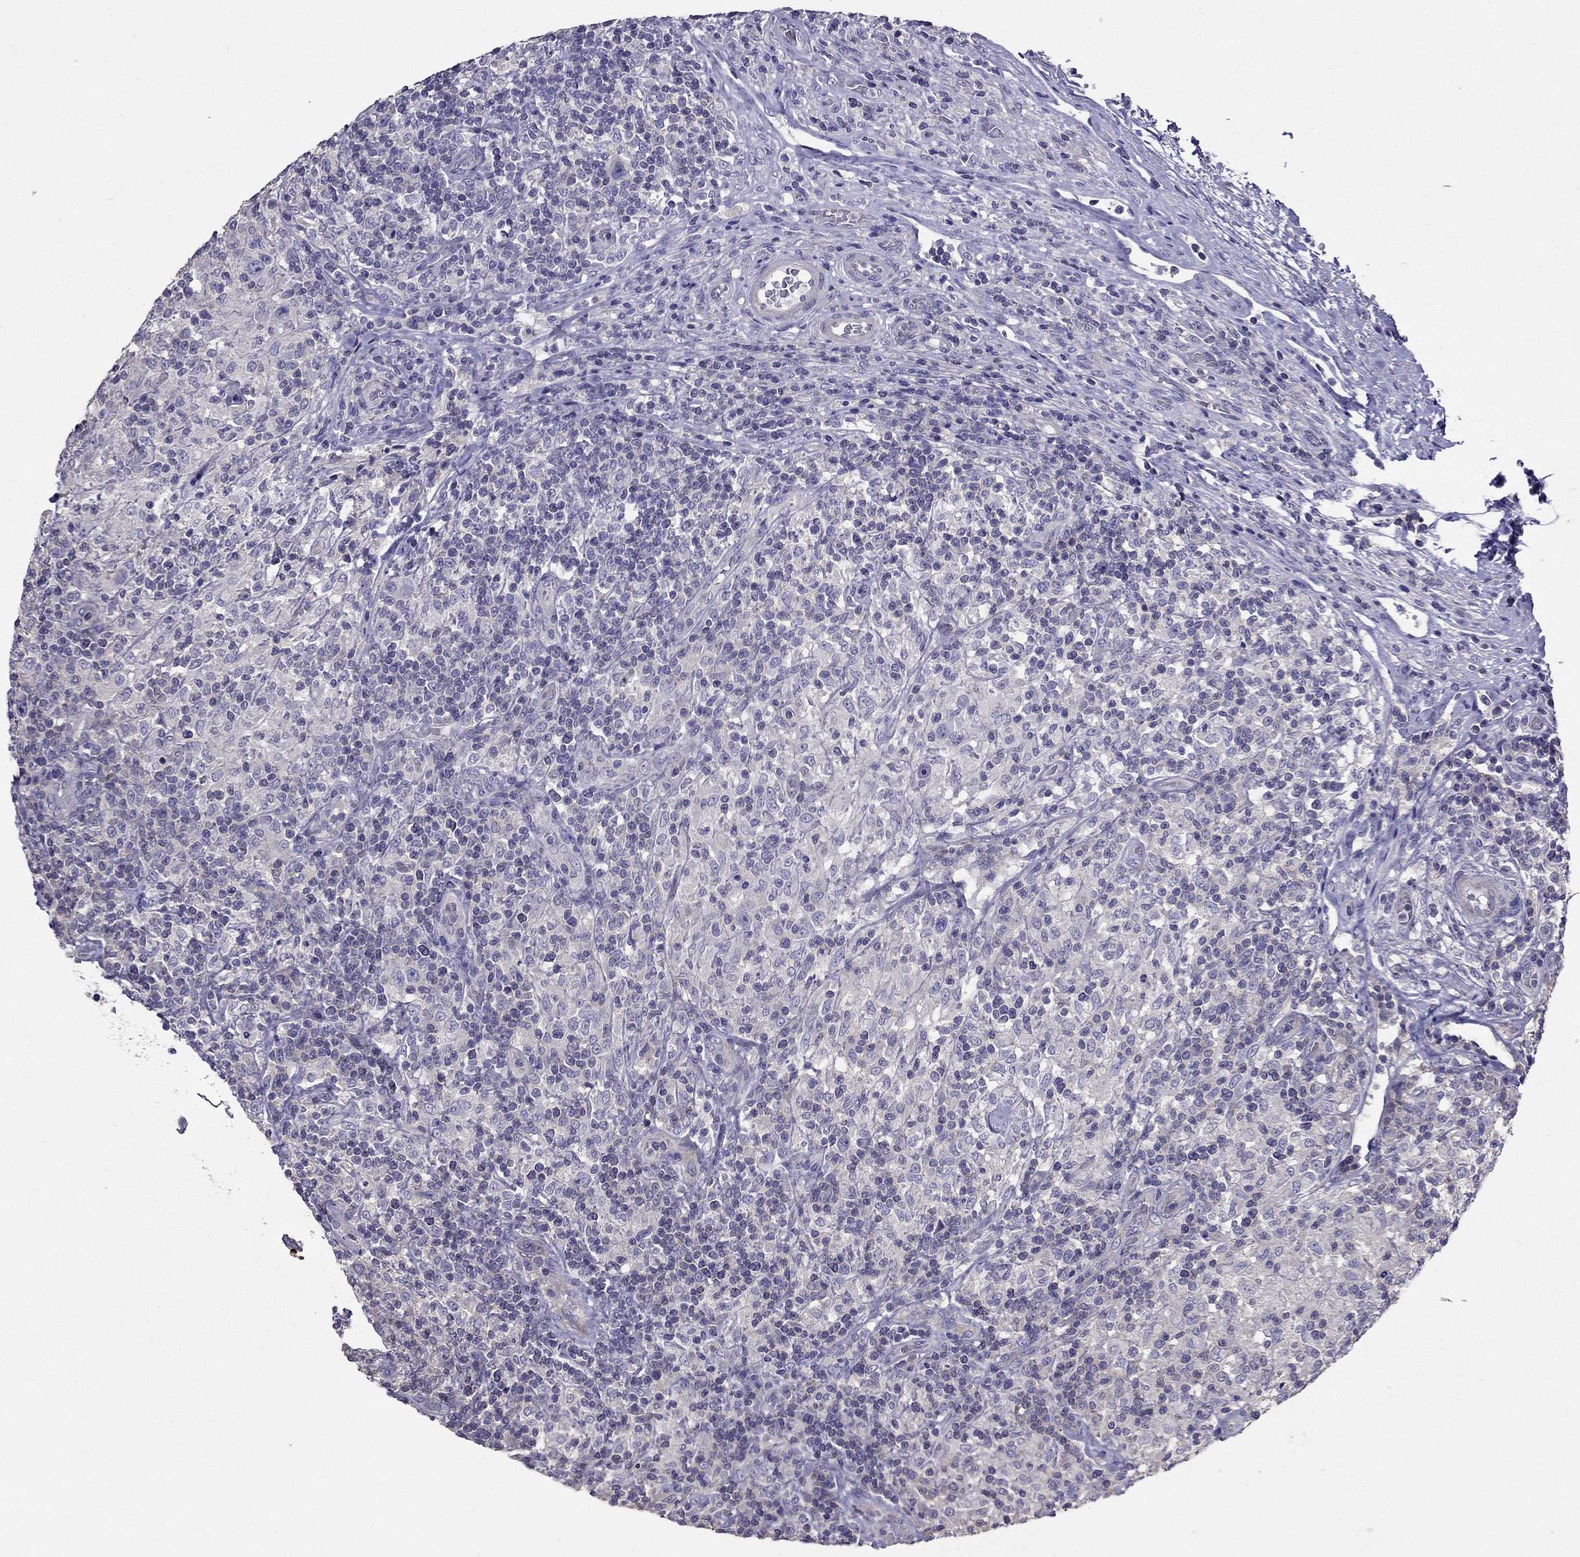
{"staining": {"intensity": "negative", "quantity": "none", "location": "none"}, "tissue": "lymphoma", "cell_type": "Tumor cells", "image_type": "cancer", "snomed": [{"axis": "morphology", "description": "Hodgkin's disease, NOS"}, {"axis": "topography", "description": "Lymph node"}], "caption": "DAB immunohistochemical staining of human Hodgkin's disease shows no significant staining in tumor cells.", "gene": "AS3MT", "patient": {"sex": "male", "age": 70}}